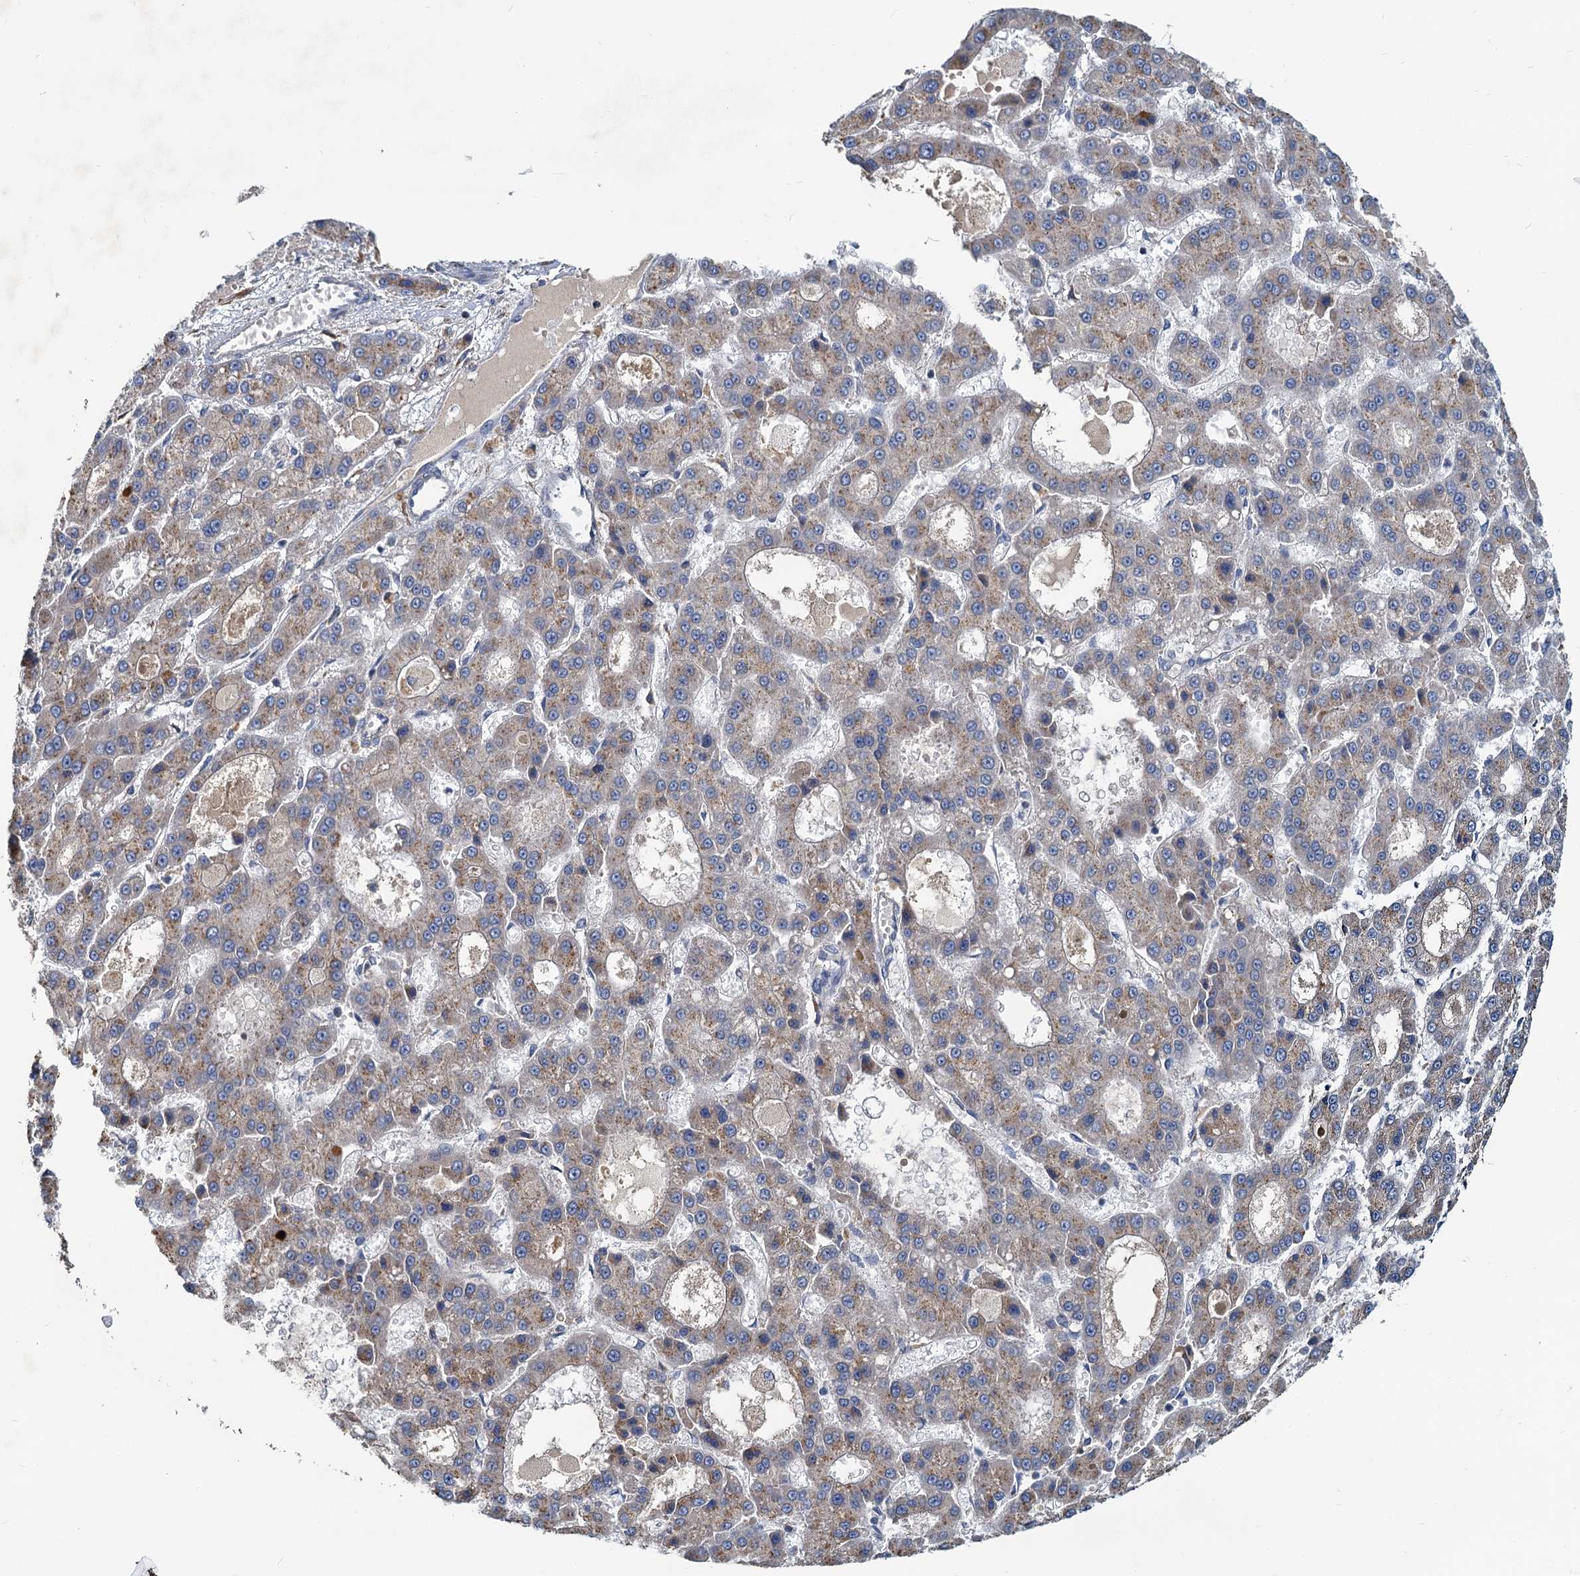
{"staining": {"intensity": "weak", "quantity": ">75%", "location": "cytoplasmic/membranous"}, "tissue": "liver cancer", "cell_type": "Tumor cells", "image_type": "cancer", "snomed": [{"axis": "morphology", "description": "Carcinoma, Hepatocellular, NOS"}, {"axis": "topography", "description": "Liver"}], "caption": "A high-resolution micrograph shows immunohistochemistry staining of liver cancer, which exhibits weak cytoplasmic/membranous expression in approximately >75% of tumor cells.", "gene": "NKAPD1", "patient": {"sex": "male", "age": 70}}